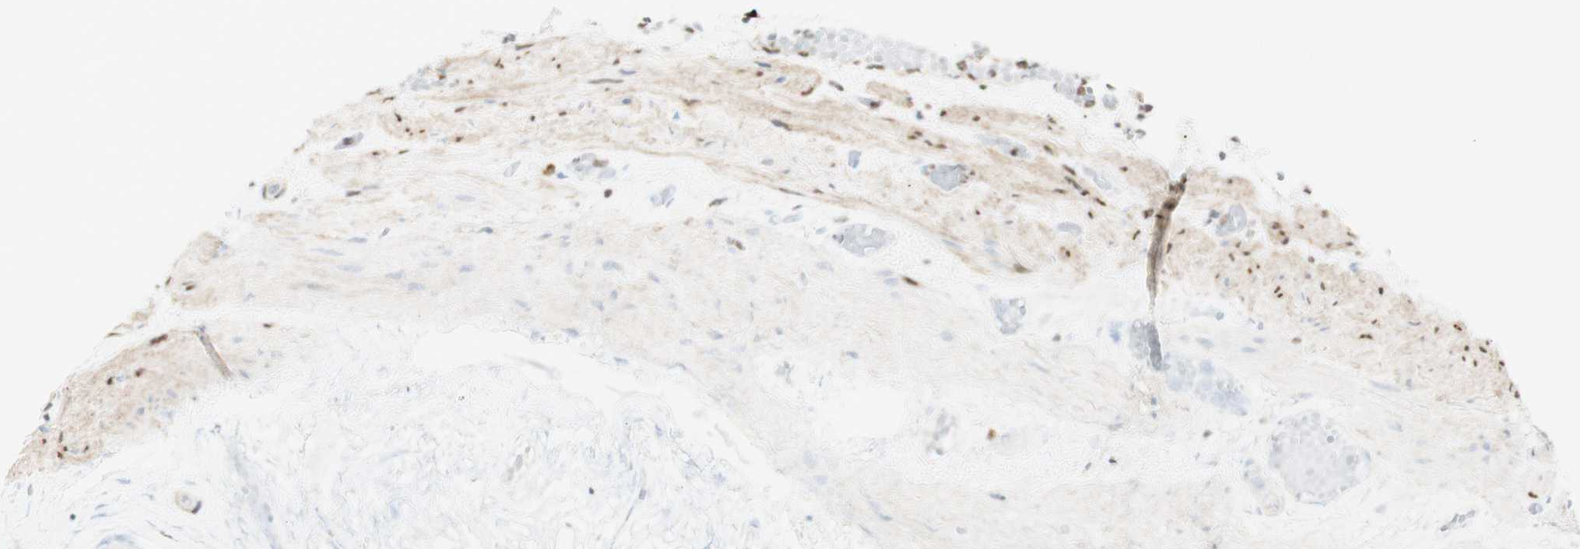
{"staining": {"intensity": "moderate", "quantity": ">75%", "location": "nuclear"}, "tissue": "gallbladder", "cell_type": "Glandular cells", "image_type": "normal", "snomed": [{"axis": "morphology", "description": "Normal tissue, NOS"}, {"axis": "topography", "description": "Gallbladder"}], "caption": "Protein expression analysis of unremarkable gallbladder displays moderate nuclear staining in approximately >75% of glandular cells. The staining was performed using DAB to visualize the protein expression in brown, while the nuclei were stained in blue with hematoxylin (Magnification: 20x).", "gene": "ZMYM6", "patient": {"sex": "female", "age": 26}}